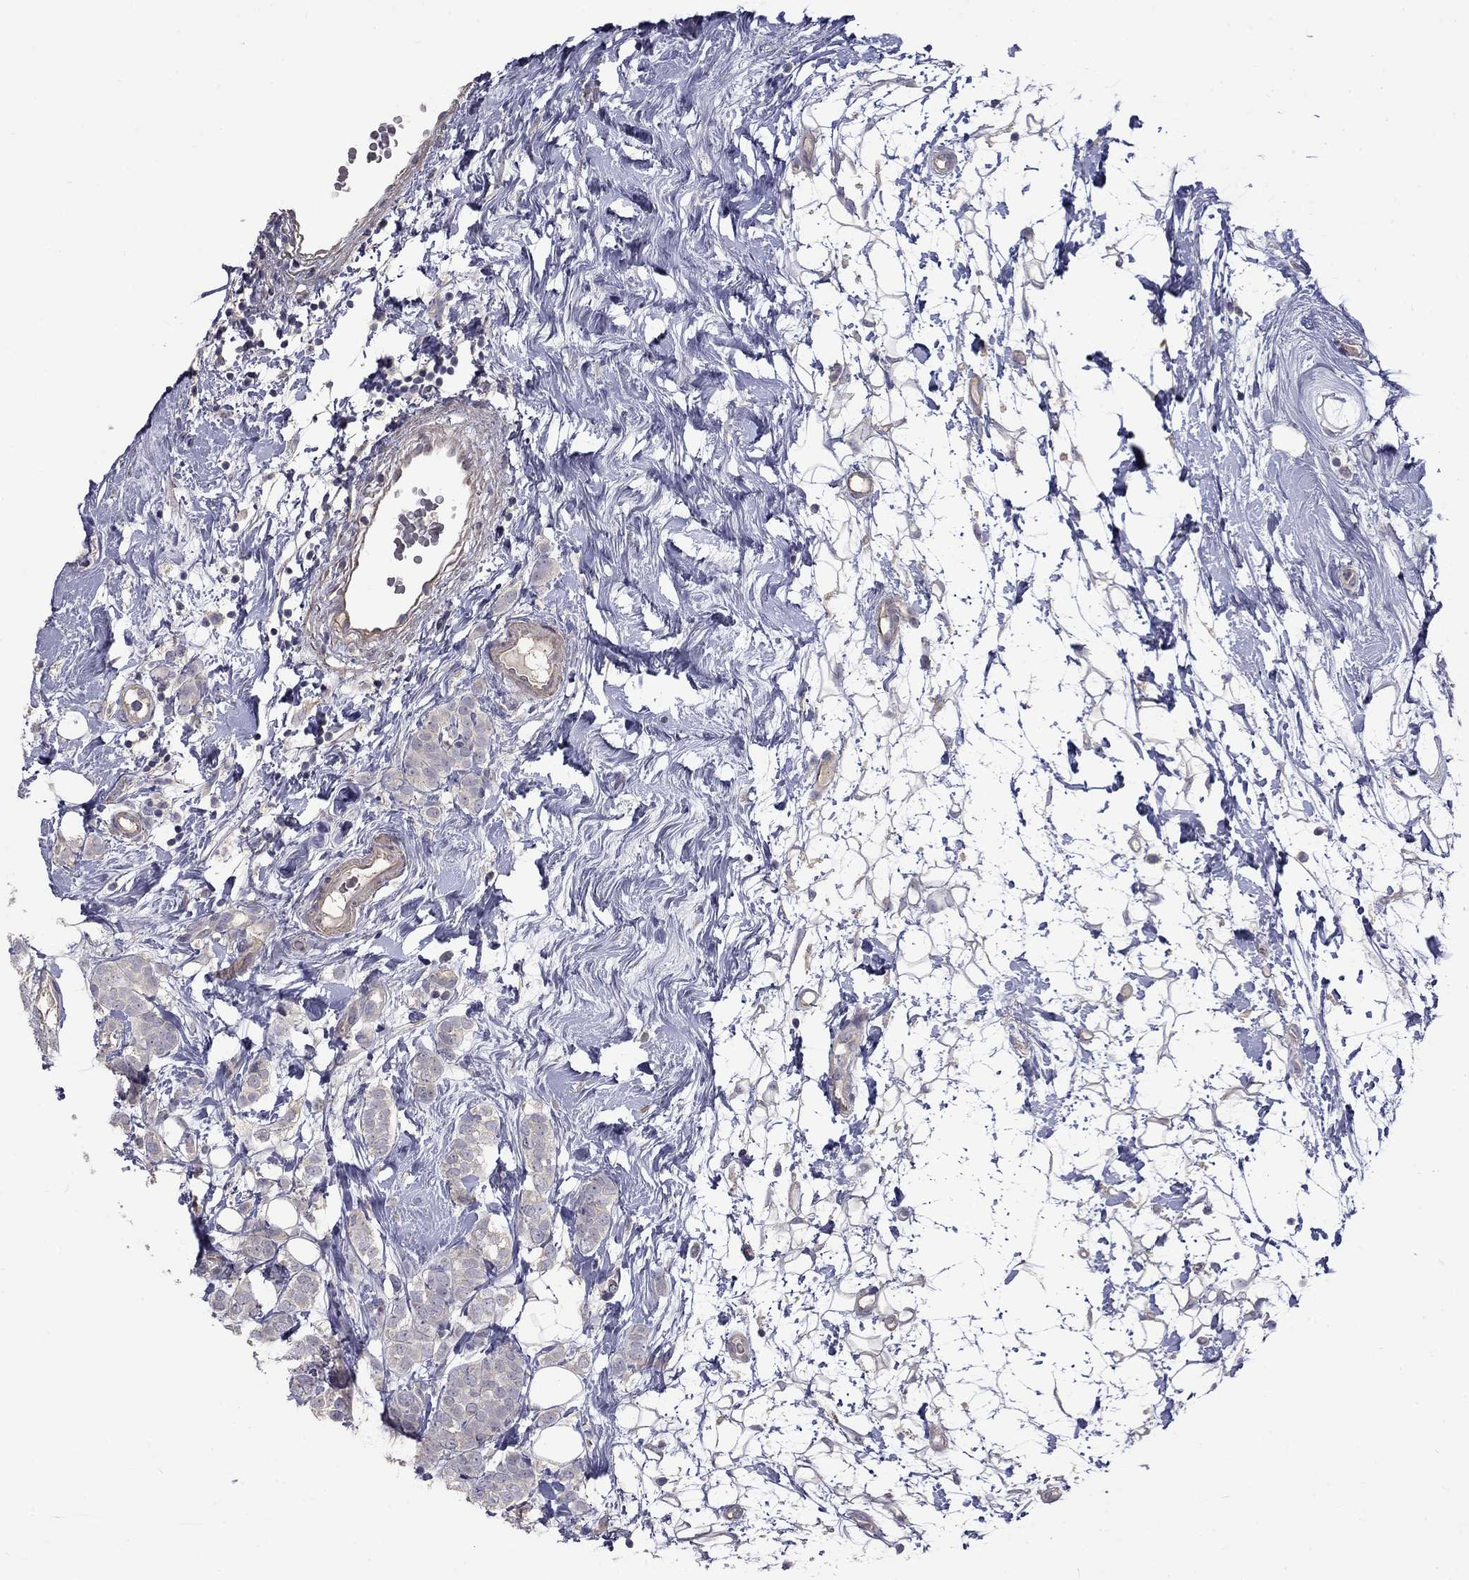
{"staining": {"intensity": "negative", "quantity": "none", "location": "none"}, "tissue": "breast cancer", "cell_type": "Tumor cells", "image_type": "cancer", "snomed": [{"axis": "morphology", "description": "Lobular carcinoma"}, {"axis": "topography", "description": "Breast"}], "caption": "An immunohistochemistry photomicrograph of breast lobular carcinoma is shown. There is no staining in tumor cells of breast lobular carcinoma.", "gene": "SLC39A14", "patient": {"sex": "female", "age": 49}}